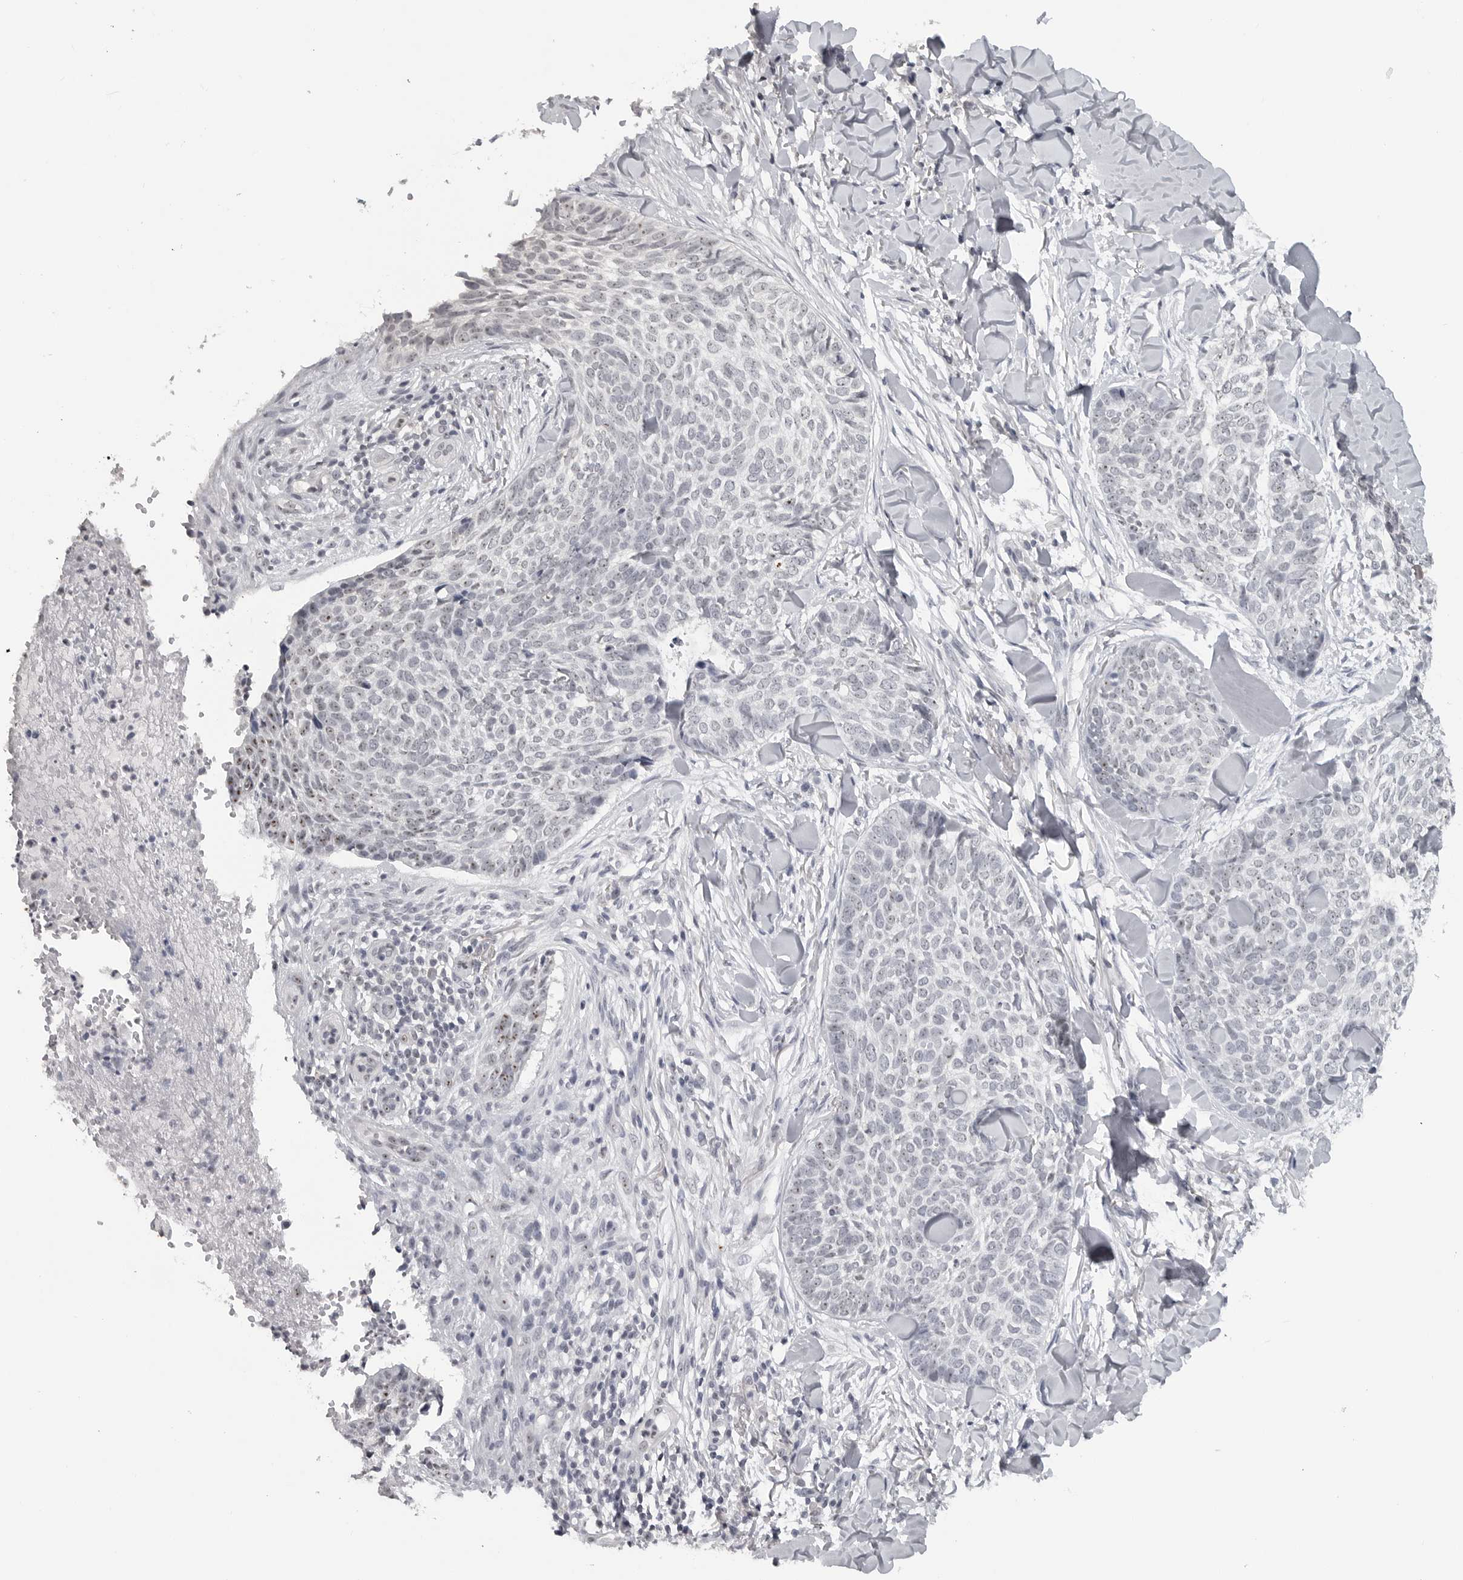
{"staining": {"intensity": "moderate", "quantity": "<25%", "location": "nuclear"}, "tissue": "skin cancer", "cell_type": "Tumor cells", "image_type": "cancer", "snomed": [{"axis": "morphology", "description": "Normal tissue, NOS"}, {"axis": "morphology", "description": "Basal cell carcinoma"}, {"axis": "topography", "description": "Skin"}], "caption": "DAB (3,3'-diaminobenzidine) immunohistochemical staining of skin cancer (basal cell carcinoma) reveals moderate nuclear protein positivity in approximately <25% of tumor cells. Using DAB (3,3'-diaminobenzidine) (brown) and hematoxylin (blue) stains, captured at high magnification using brightfield microscopy.", "gene": "DDX54", "patient": {"sex": "male", "age": 67}}